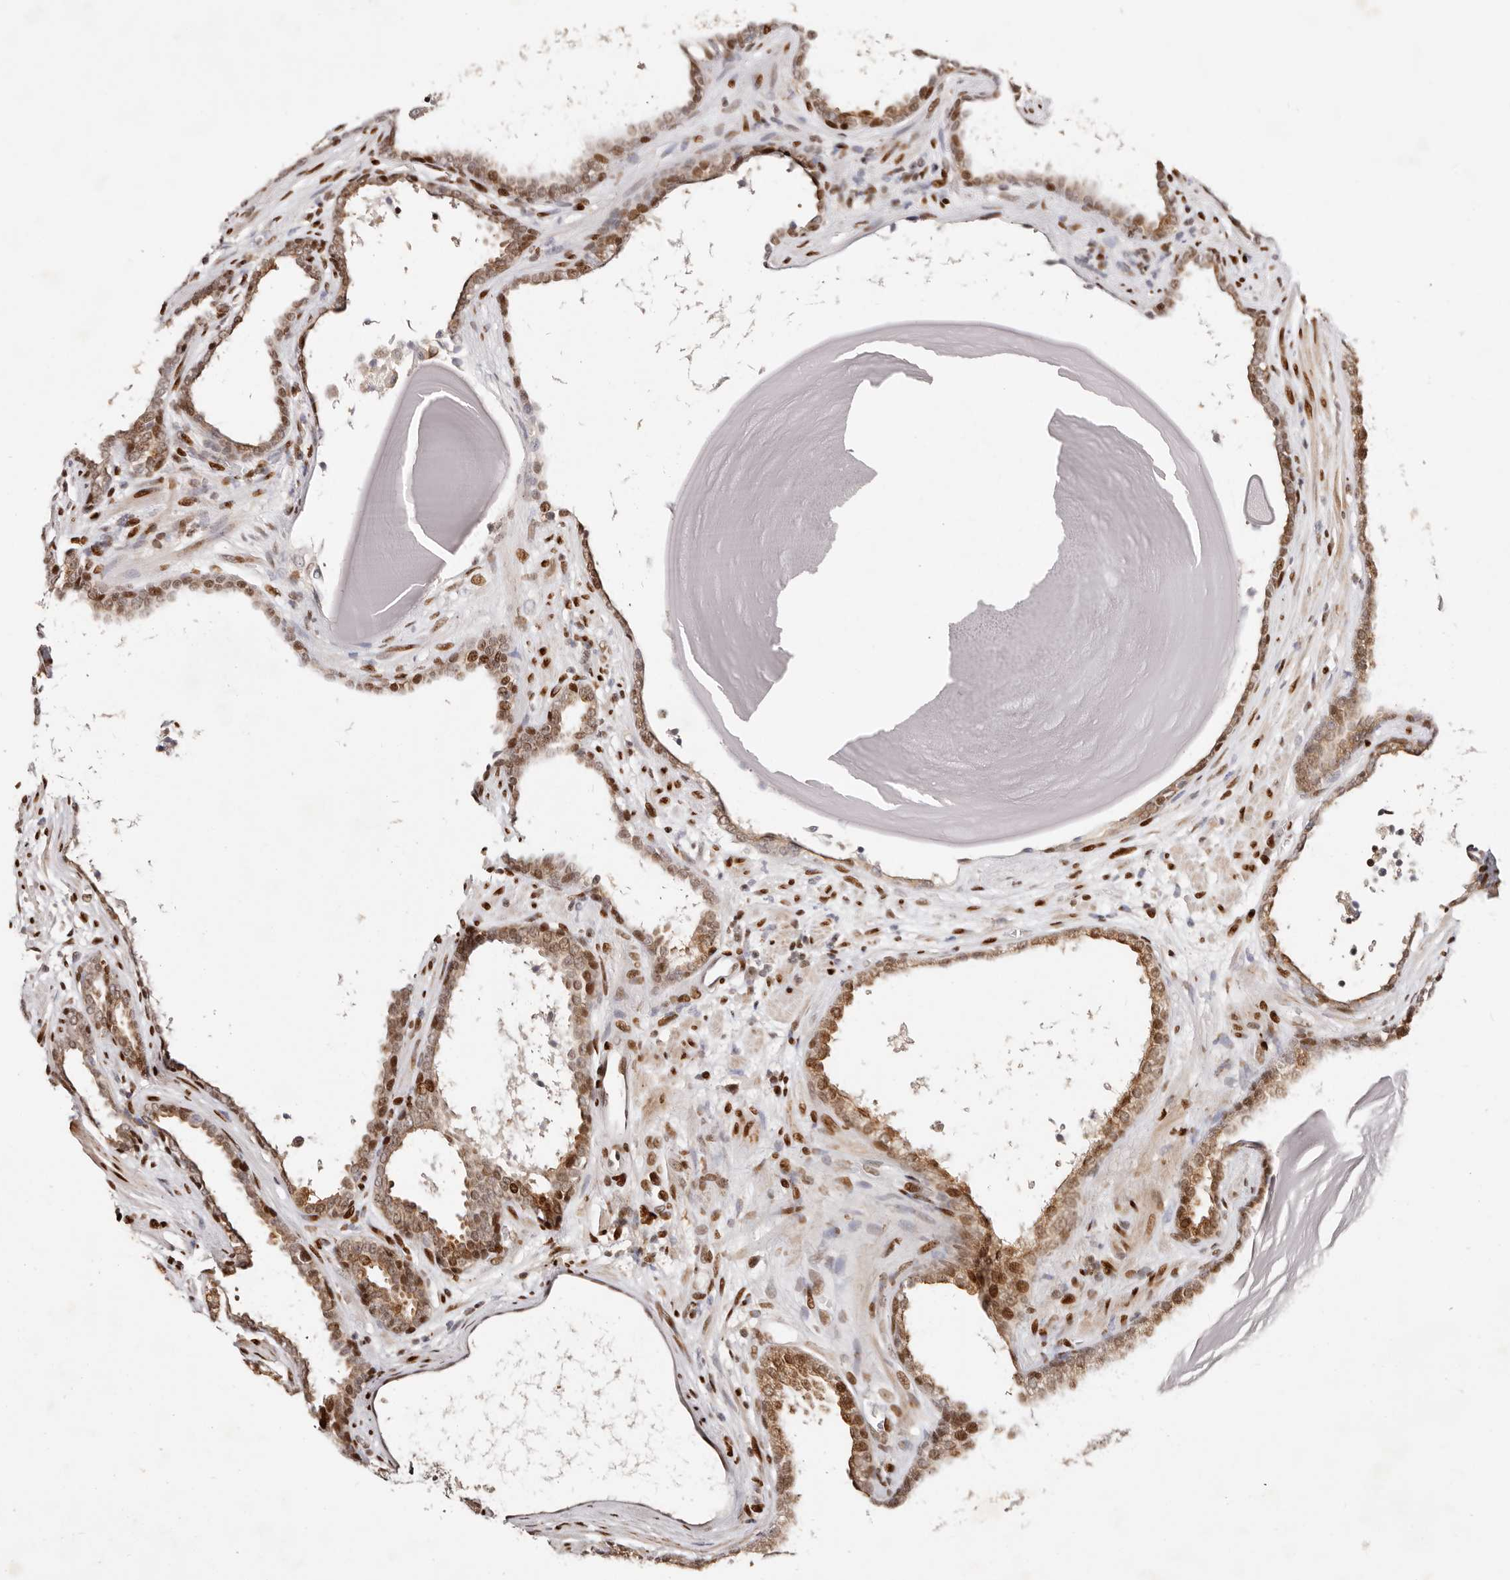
{"staining": {"intensity": "moderate", "quantity": ">75%", "location": "cytoplasmic/membranous,nuclear"}, "tissue": "prostate cancer", "cell_type": "Tumor cells", "image_type": "cancer", "snomed": [{"axis": "morphology", "description": "Adenocarcinoma, High grade"}, {"axis": "topography", "description": "Prostate"}], "caption": "Prostate cancer (high-grade adenocarcinoma) tissue displays moderate cytoplasmic/membranous and nuclear expression in approximately >75% of tumor cells, visualized by immunohistochemistry.", "gene": "IQGAP3", "patient": {"sex": "male", "age": 62}}